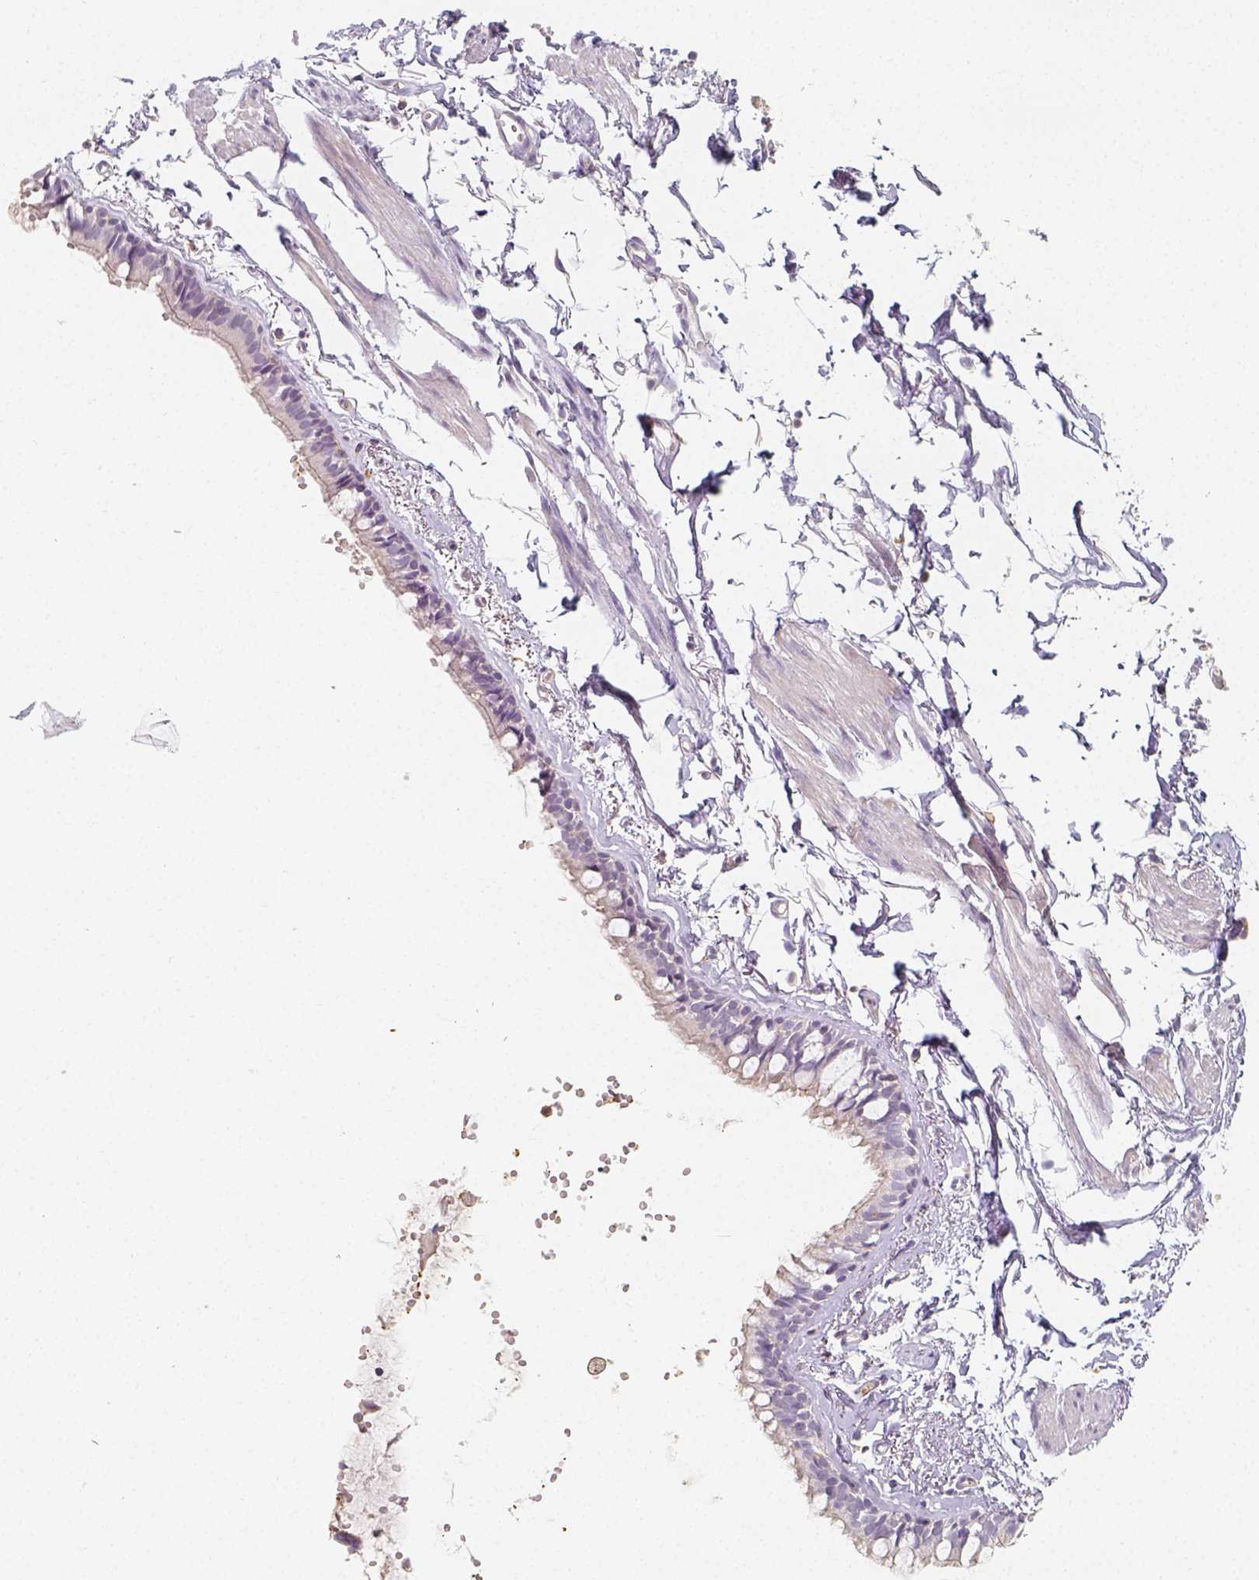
{"staining": {"intensity": "moderate", "quantity": "<25%", "location": "cytoplasmic/membranous"}, "tissue": "bronchus", "cell_type": "Respiratory epithelial cells", "image_type": "normal", "snomed": [{"axis": "morphology", "description": "Normal tissue, NOS"}, {"axis": "topography", "description": "Bronchus"}], "caption": "Human bronchus stained with a brown dye exhibits moderate cytoplasmic/membranous positive positivity in approximately <25% of respiratory epithelial cells.", "gene": "PTPRJ", "patient": {"sex": "female", "age": 59}}